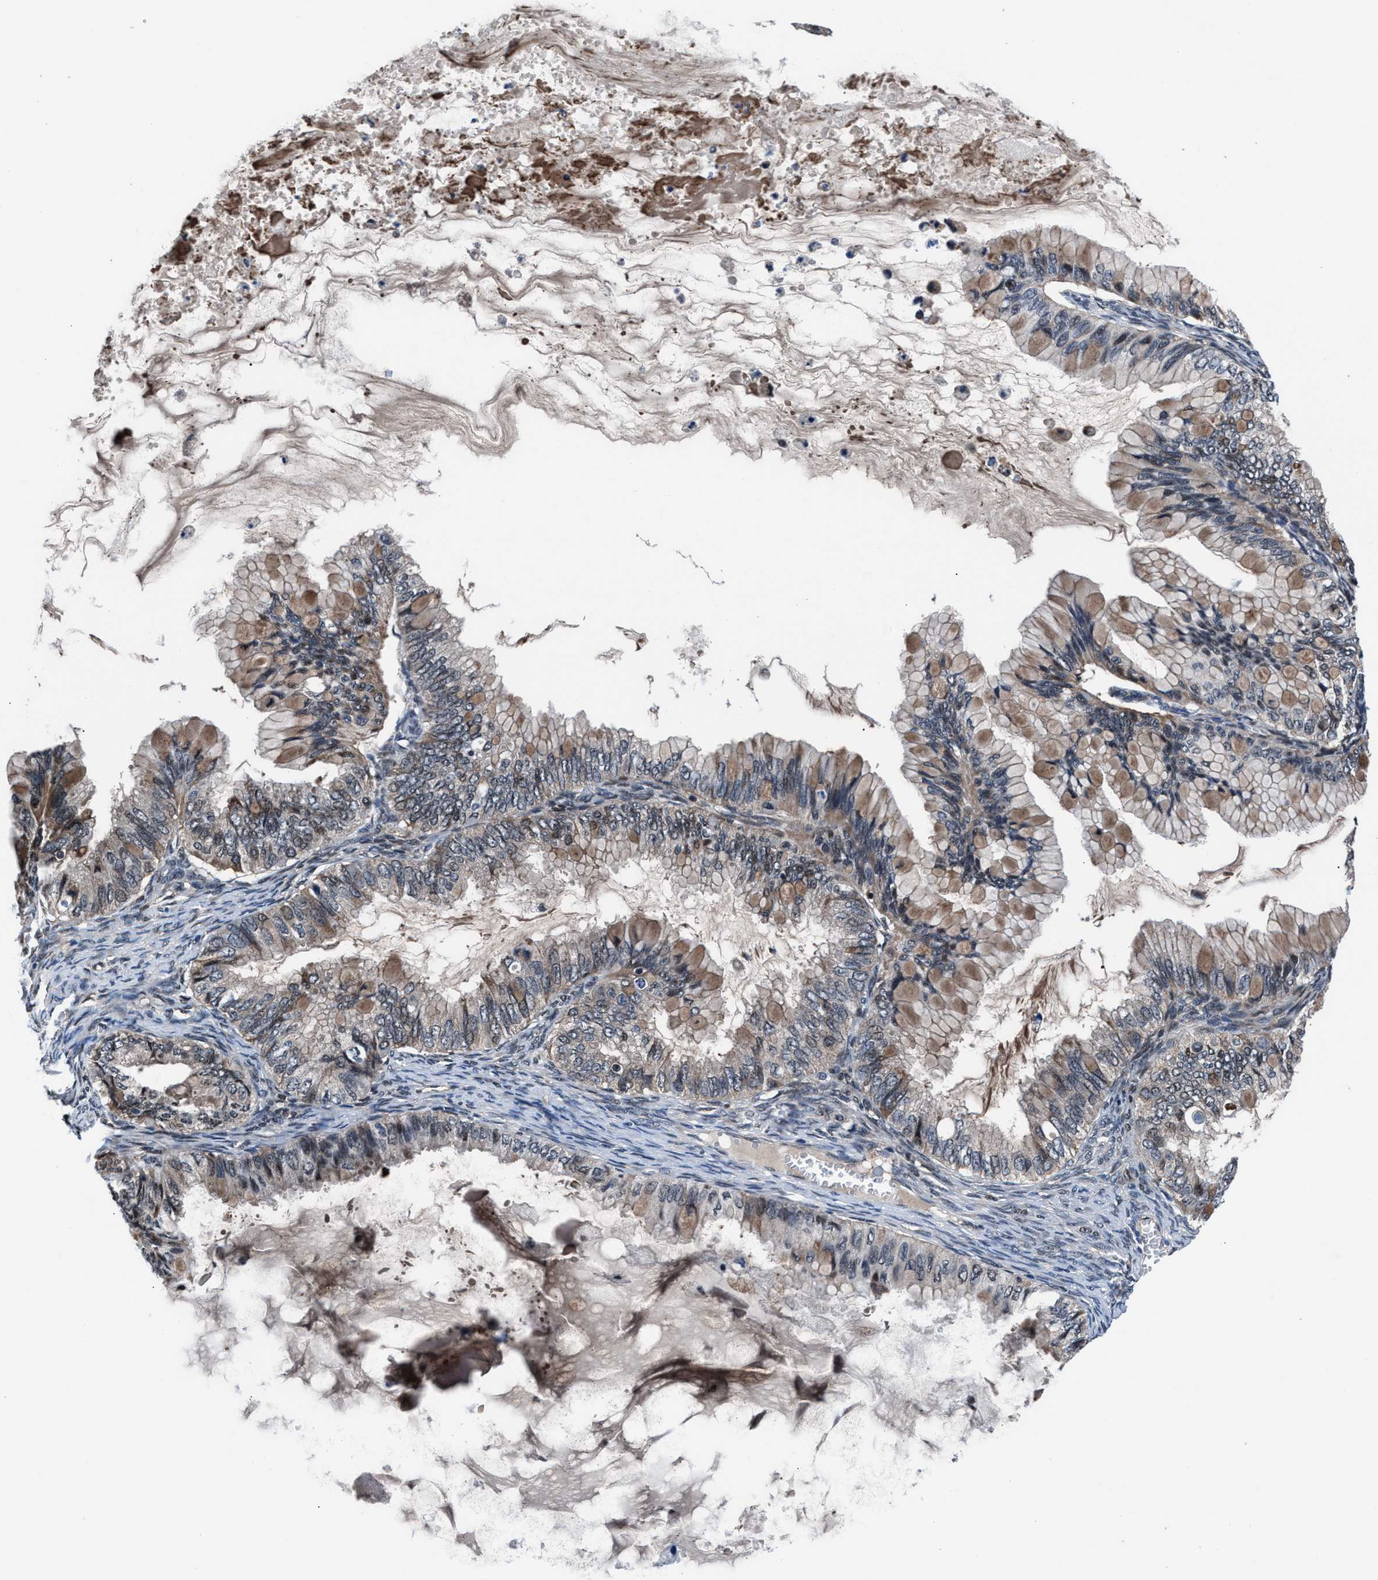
{"staining": {"intensity": "moderate", "quantity": "<25%", "location": "cytoplasmic/membranous"}, "tissue": "ovarian cancer", "cell_type": "Tumor cells", "image_type": "cancer", "snomed": [{"axis": "morphology", "description": "Cystadenocarcinoma, mucinous, NOS"}, {"axis": "topography", "description": "Ovary"}], "caption": "Immunohistochemistry (DAB) staining of ovarian cancer (mucinous cystadenocarcinoma) reveals moderate cytoplasmic/membranous protein positivity in approximately <25% of tumor cells.", "gene": "PRPSAP2", "patient": {"sex": "female", "age": 80}}